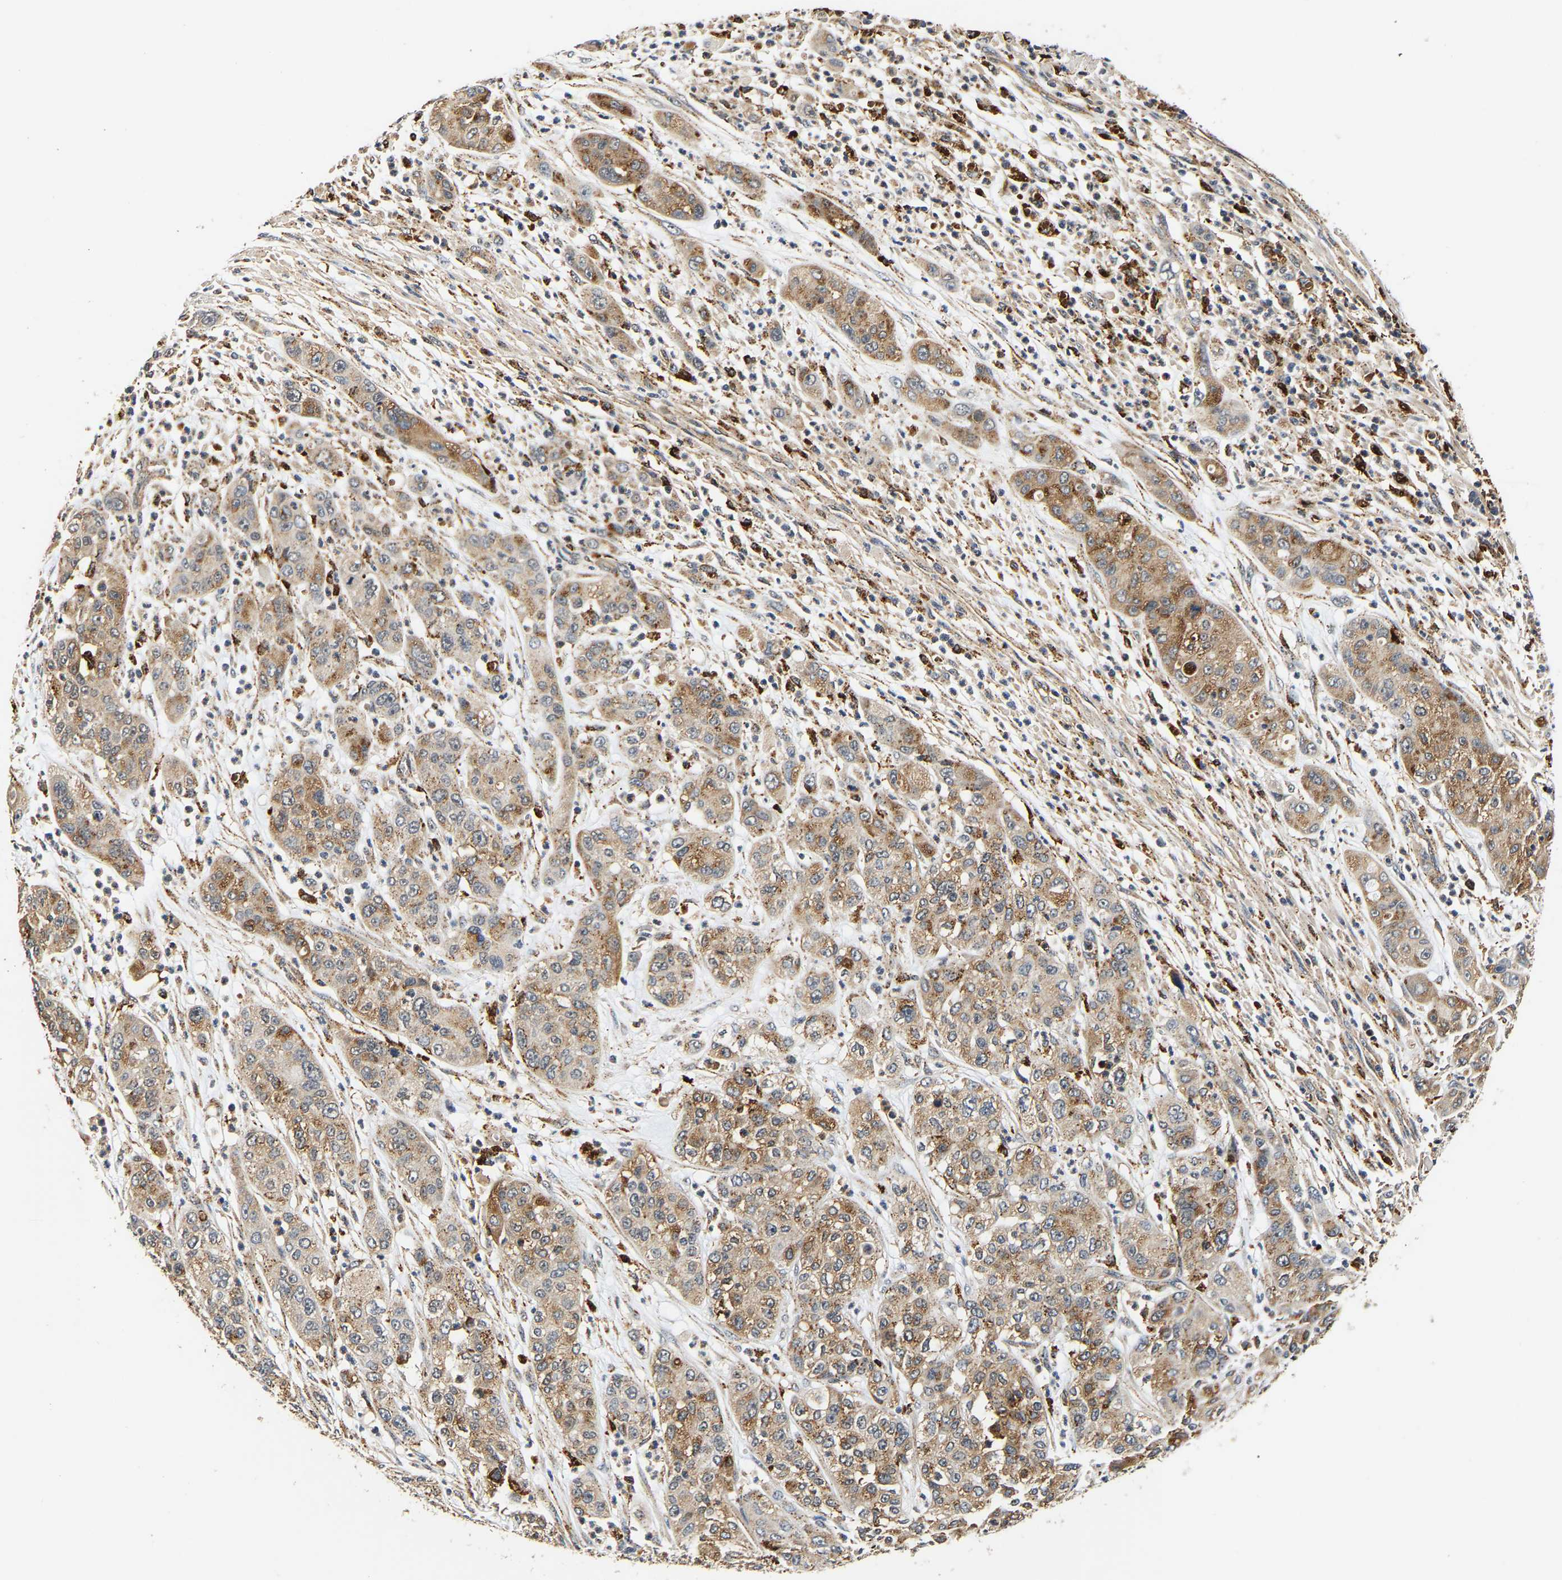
{"staining": {"intensity": "moderate", "quantity": ">75%", "location": "cytoplasmic/membranous"}, "tissue": "pancreatic cancer", "cell_type": "Tumor cells", "image_type": "cancer", "snomed": [{"axis": "morphology", "description": "Adenocarcinoma, NOS"}, {"axis": "topography", "description": "Pancreas"}], "caption": "A histopathology image showing moderate cytoplasmic/membranous staining in approximately >75% of tumor cells in pancreatic cancer (adenocarcinoma), as visualized by brown immunohistochemical staining.", "gene": "SMU1", "patient": {"sex": "female", "age": 78}}